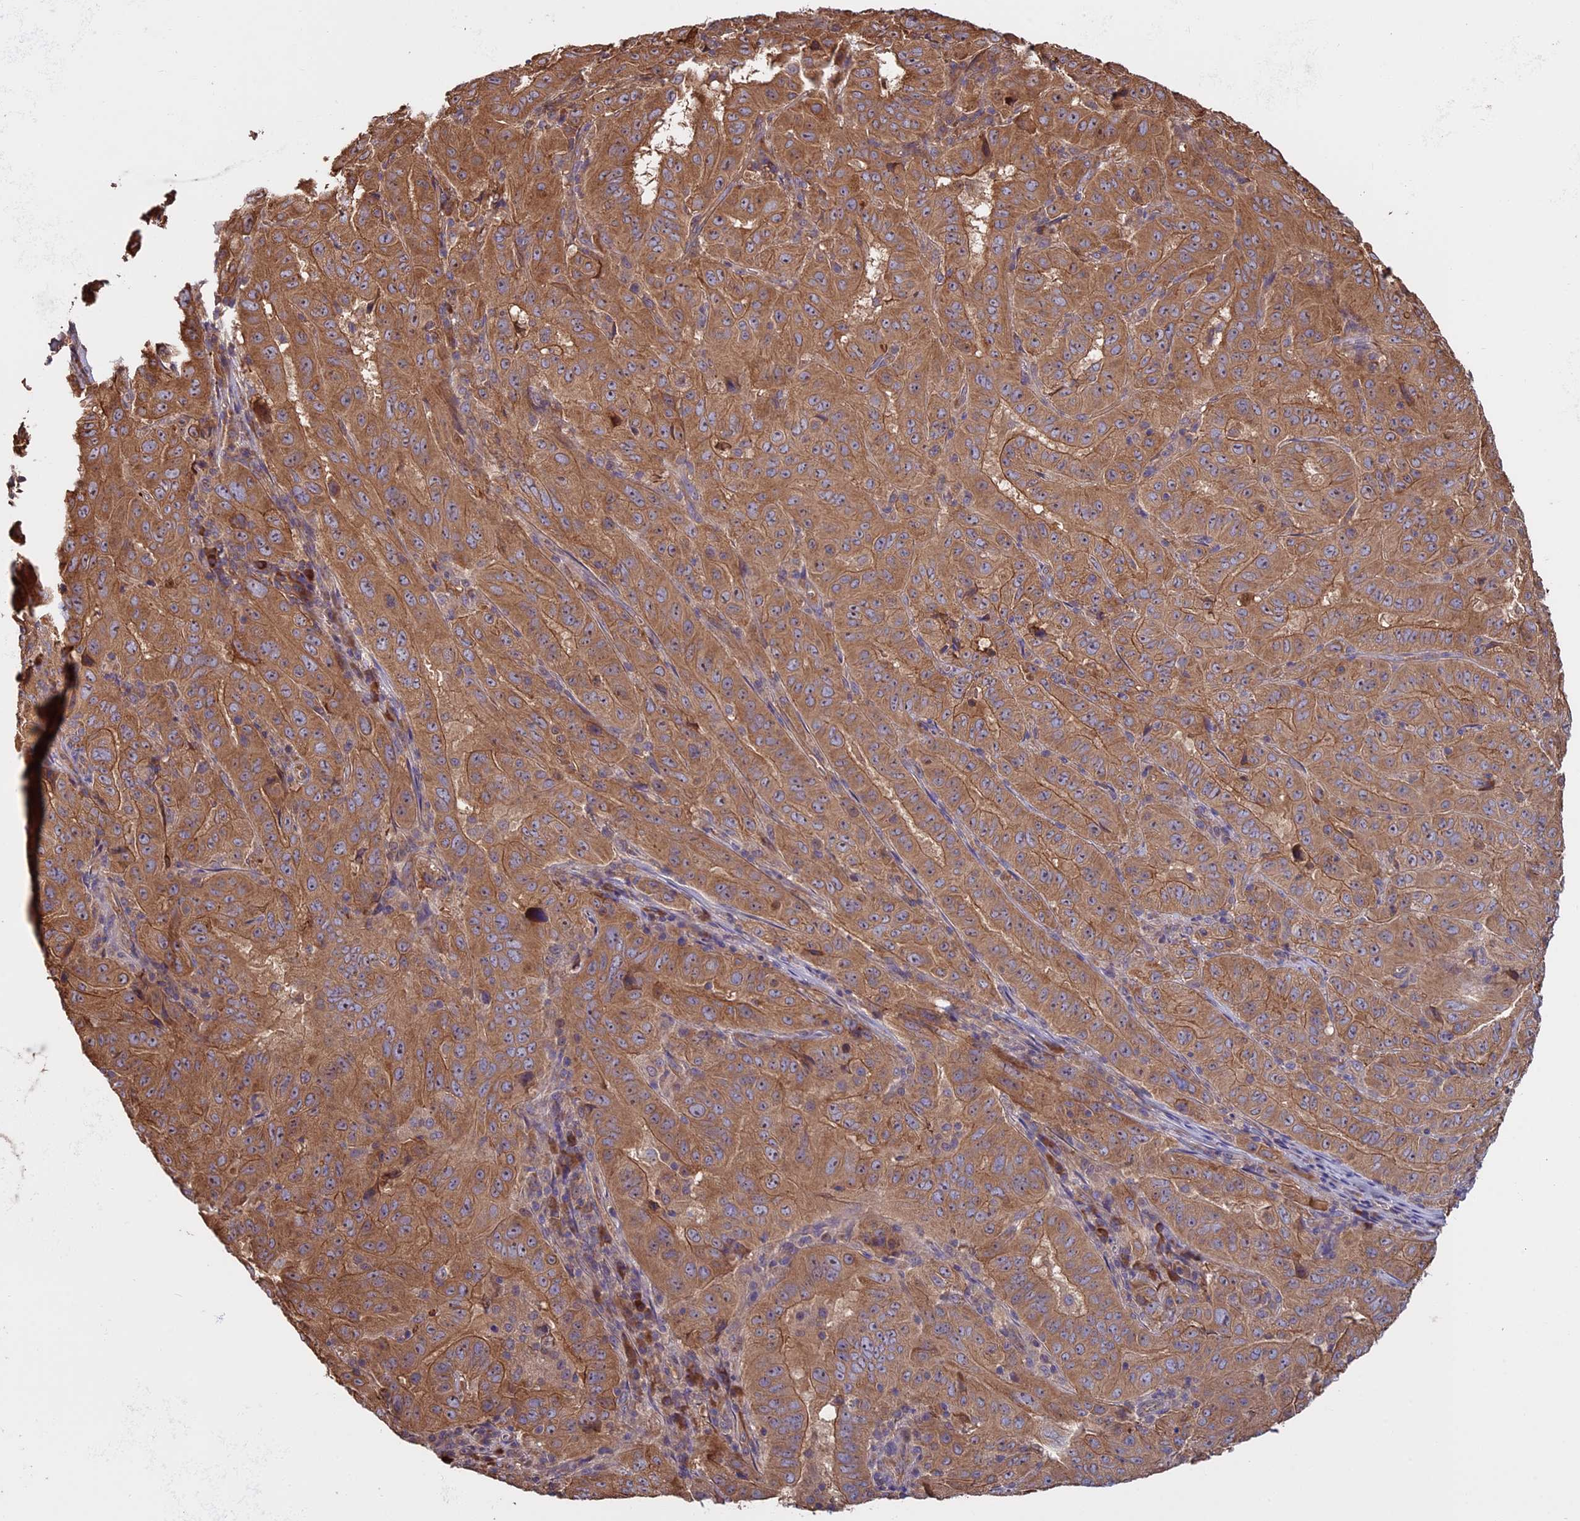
{"staining": {"intensity": "moderate", "quantity": ">75%", "location": "cytoplasmic/membranous"}, "tissue": "pancreatic cancer", "cell_type": "Tumor cells", "image_type": "cancer", "snomed": [{"axis": "morphology", "description": "Adenocarcinoma, NOS"}, {"axis": "topography", "description": "Pancreas"}], "caption": "A brown stain highlights moderate cytoplasmic/membranous staining of a protein in human adenocarcinoma (pancreatic) tumor cells. Ihc stains the protein in brown and the nuclei are stained blue.", "gene": "VWA3A", "patient": {"sex": "male", "age": 63}}